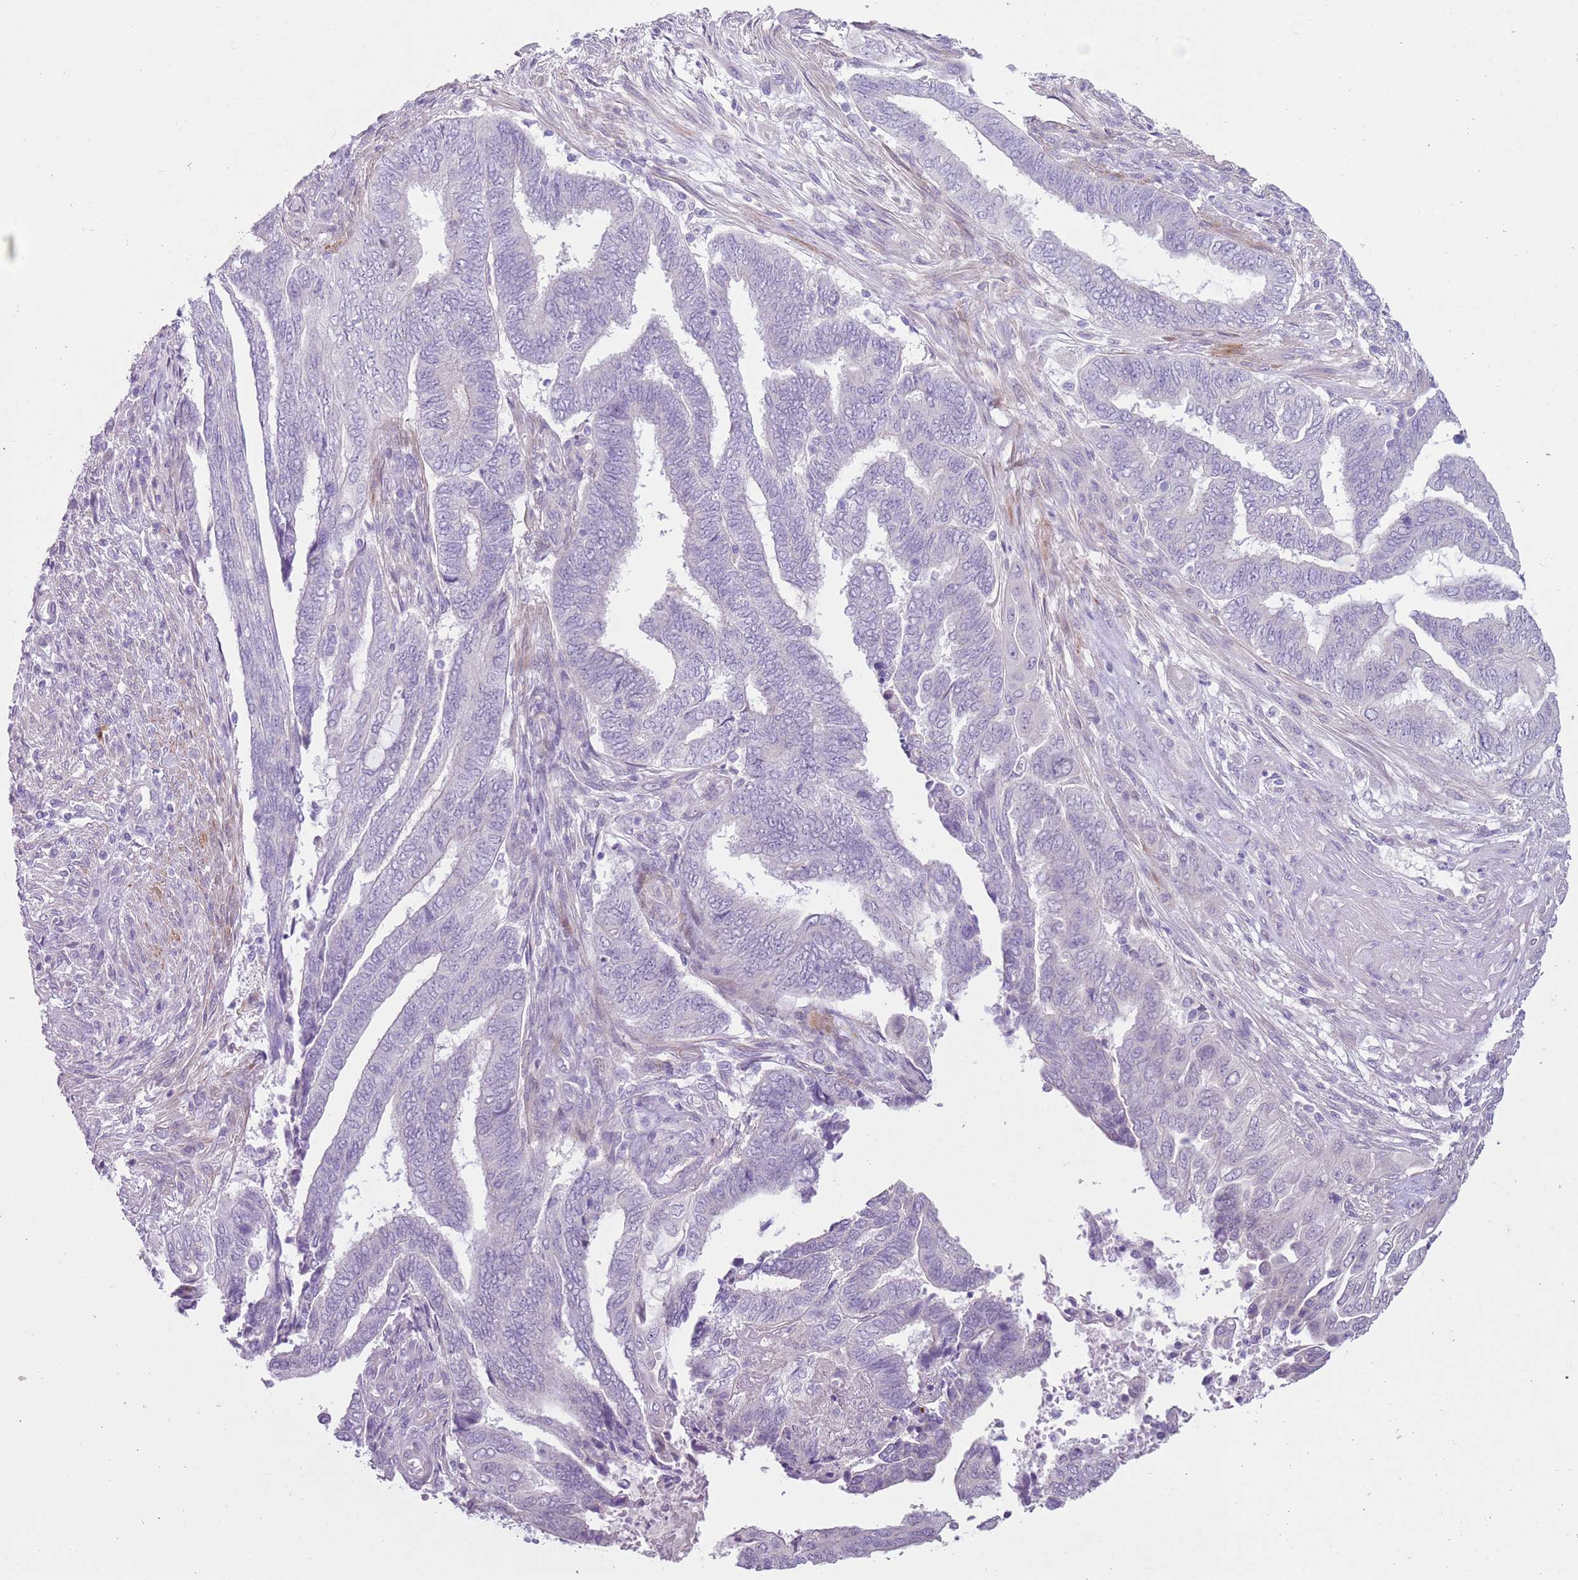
{"staining": {"intensity": "negative", "quantity": "none", "location": "none"}, "tissue": "endometrial cancer", "cell_type": "Tumor cells", "image_type": "cancer", "snomed": [{"axis": "morphology", "description": "Adenocarcinoma, NOS"}, {"axis": "topography", "description": "Uterus"}, {"axis": "topography", "description": "Endometrium"}], "caption": "A histopathology image of human endometrial cancer (adenocarcinoma) is negative for staining in tumor cells.", "gene": "ZNF239", "patient": {"sex": "female", "age": 70}}